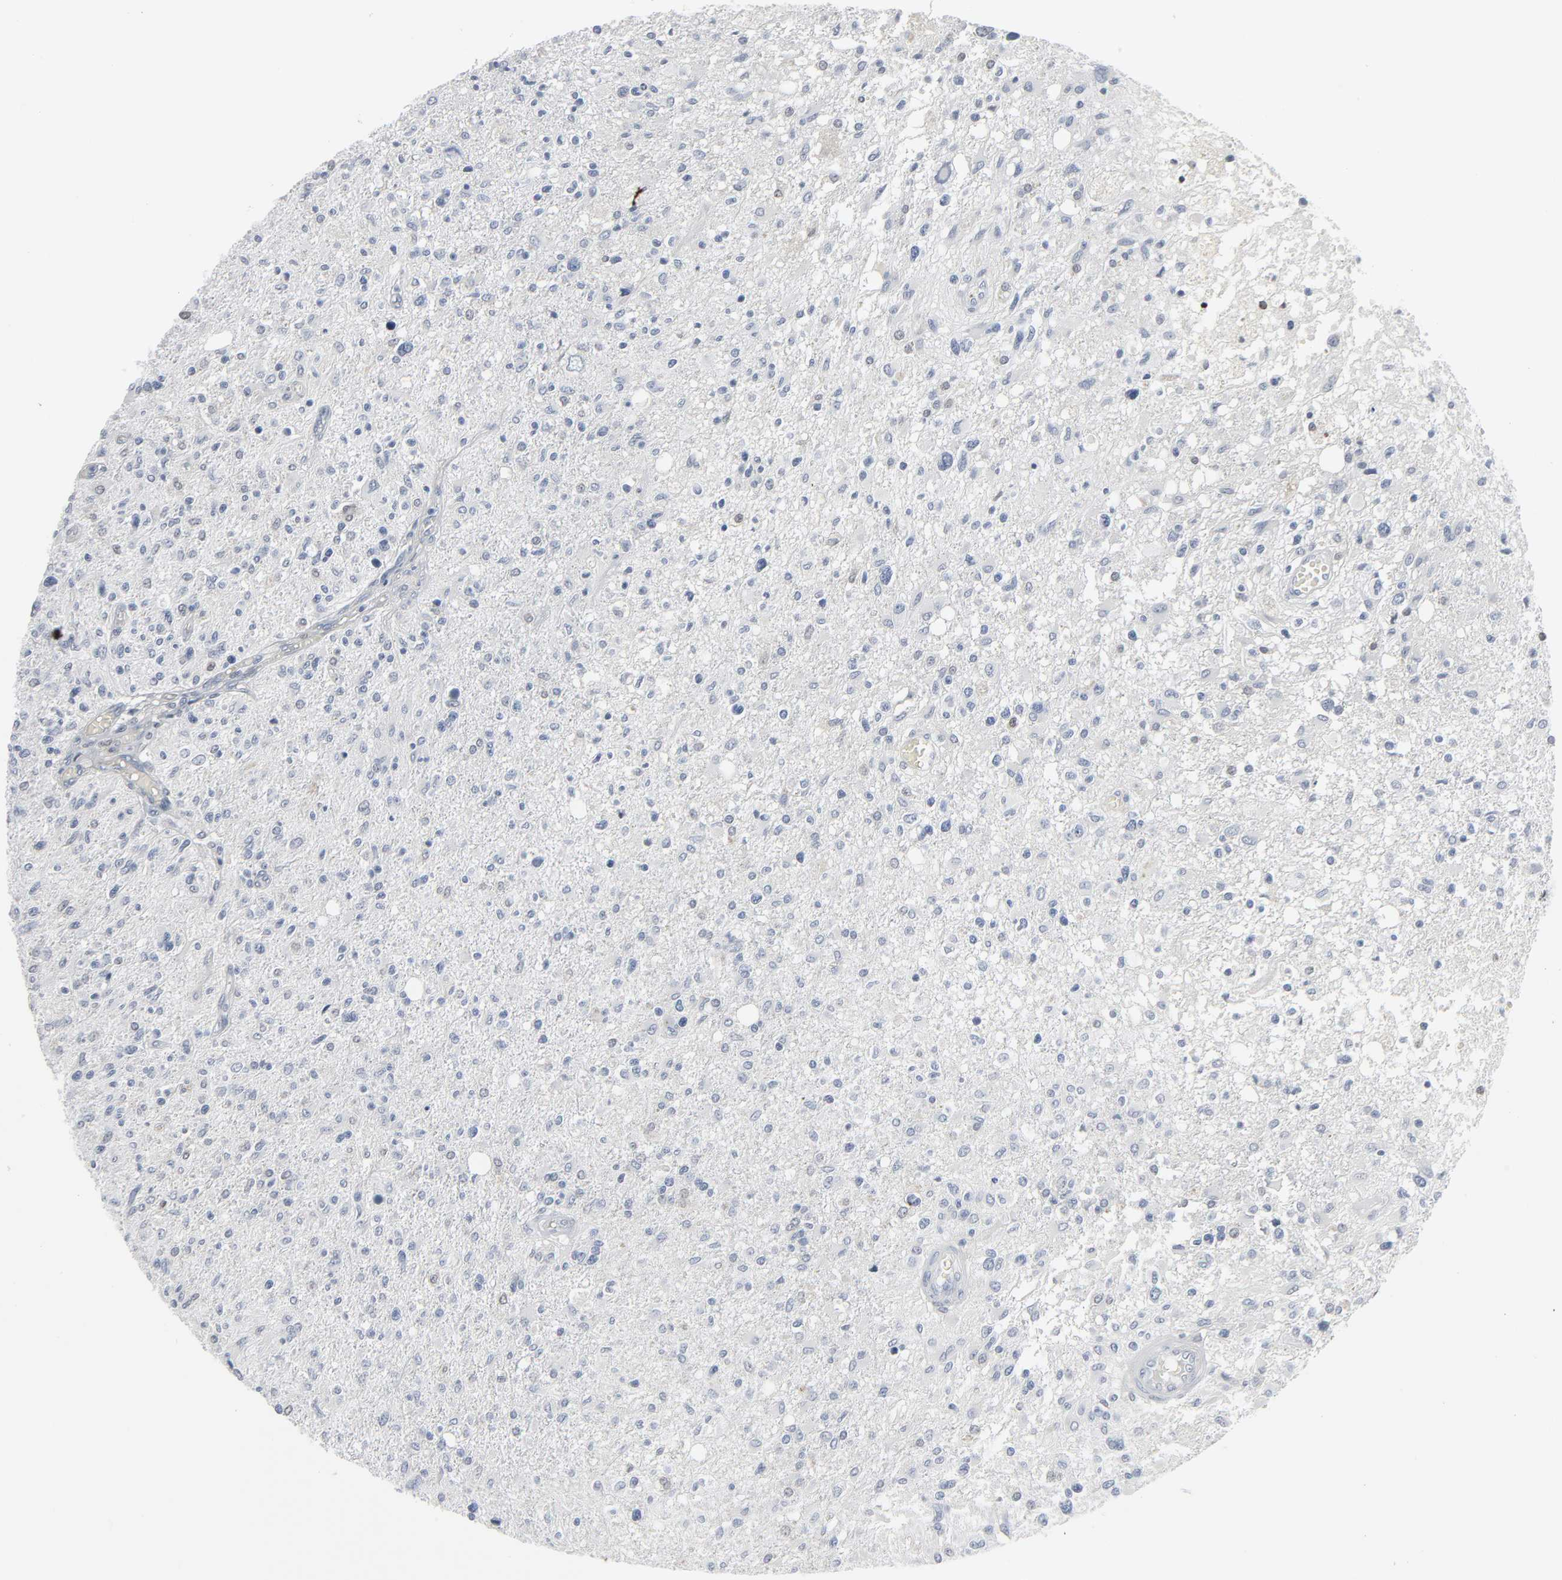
{"staining": {"intensity": "weak", "quantity": "<25%", "location": "nuclear"}, "tissue": "glioma", "cell_type": "Tumor cells", "image_type": "cancer", "snomed": [{"axis": "morphology", "description": "Glioma, malignant, High grade"}, {"axis": "topography", "description": "Cerebral cortex"}], "caption": "Immunohistochemistry (IHC) histopathology image of neoplastic tissue: human malignant glioma (high-grade) stained with DAB (3,3'-diaminobenzidine) shows no significant protein expression in tumor cells. The staining is performed using DAB brown chromogen with nuclei counter-stained in using hematoxylin.", "gene": "MITF", "patient": {"sex": "male", "age": 76}}